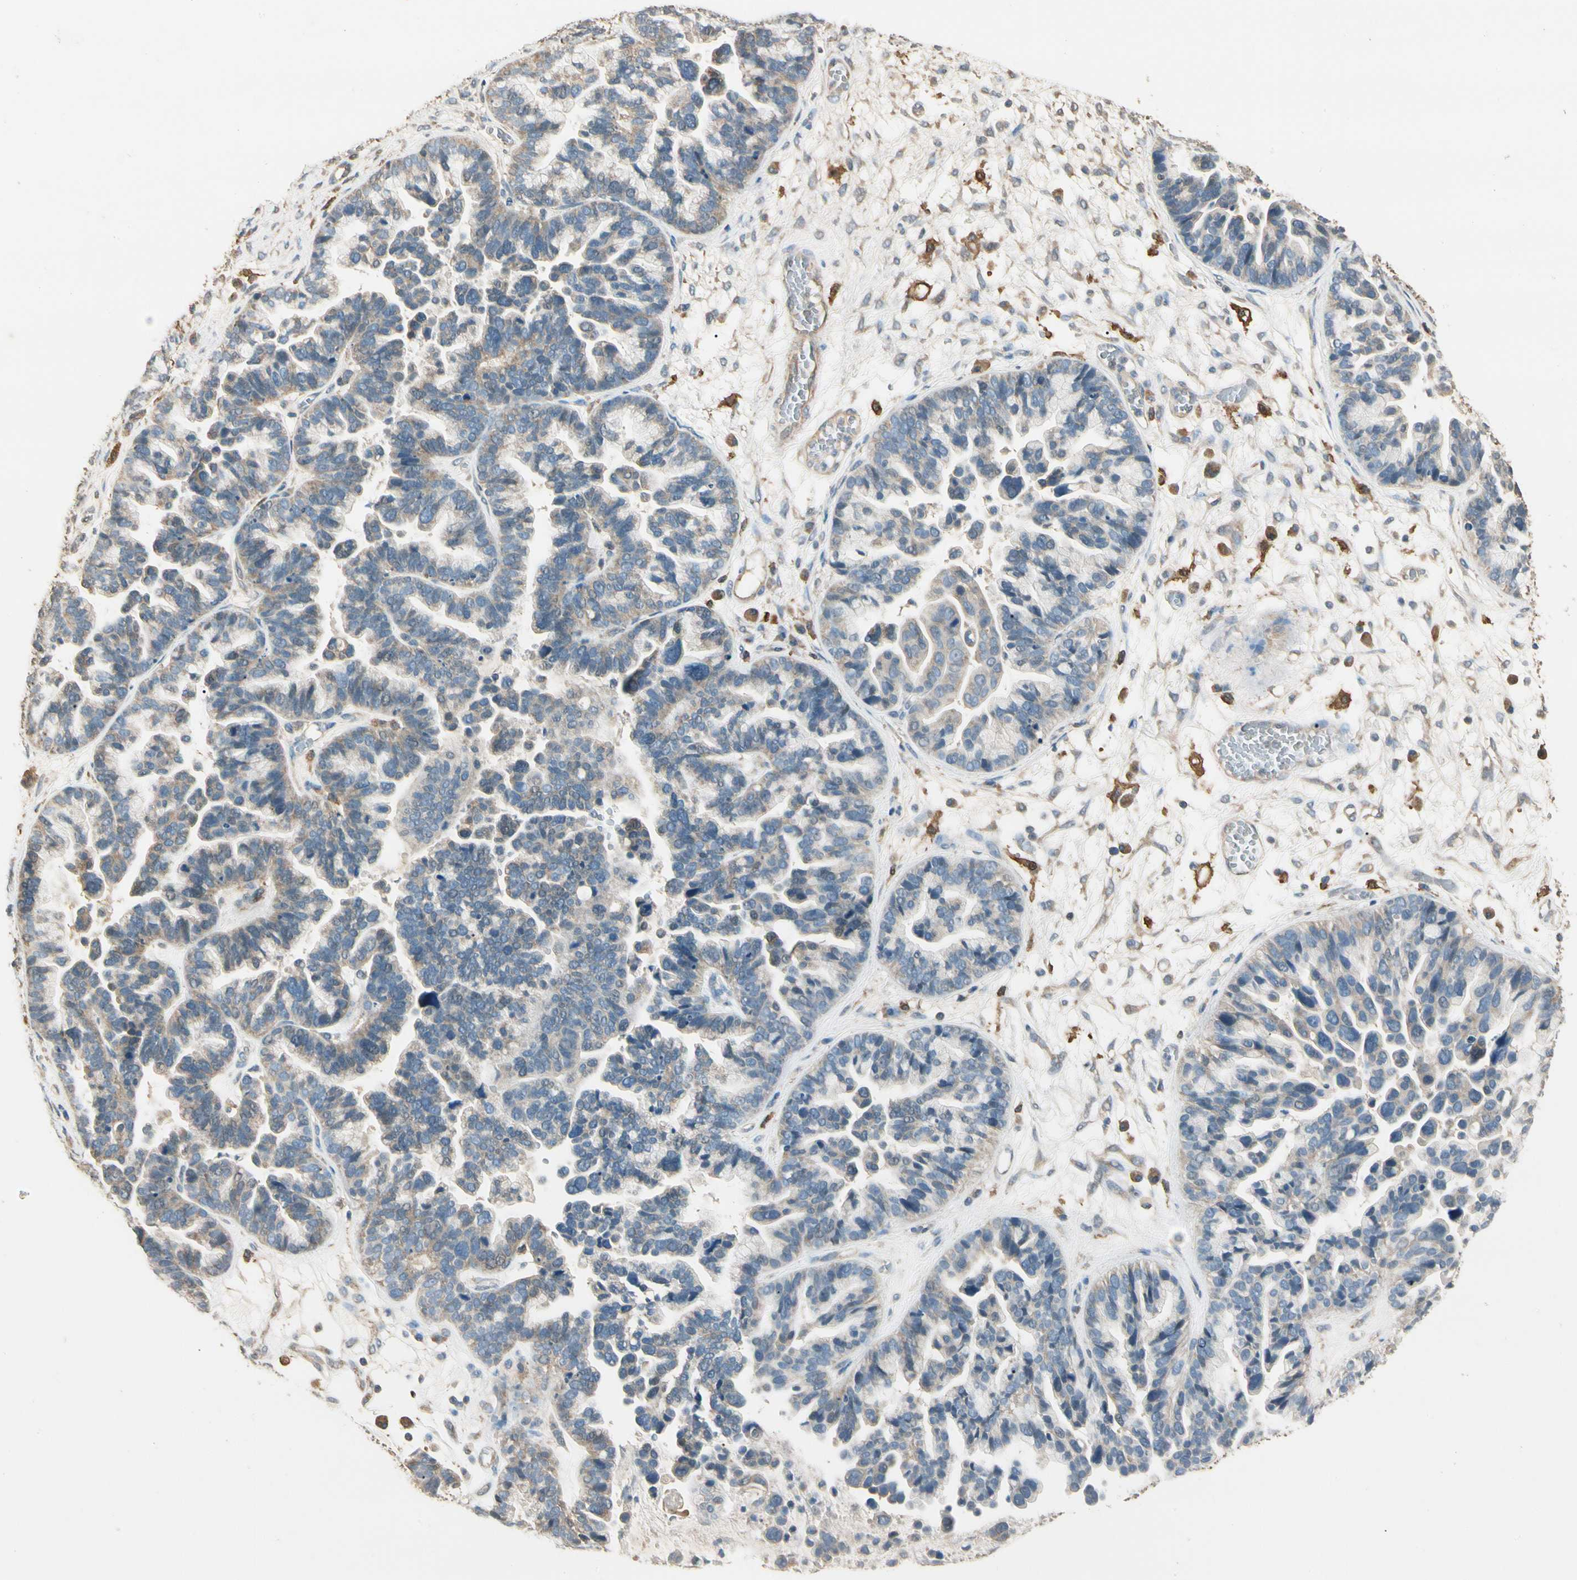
{"staining": {"intensity": "weak", "quantity": ">75%", "location": "cytoplasmic/membranous"}, "tissue": "ovarian cancer", "cell_type": "Tumor cells", "image_type": "cancer", "snomed": [{"axis": "morphology", "description": "Cystadenocarcinoma, serous, NOS"}, {"axis": "topography", "description": "Ovary"}], "caption": "Human ovarian cancer stained for a protein (brown) demonstrates weak cytoplasmic/membranous positive positivity in approximately >75% of tumor cells.", "gene": "CDH6", "patient": {"sex": "female", "age": 56}}